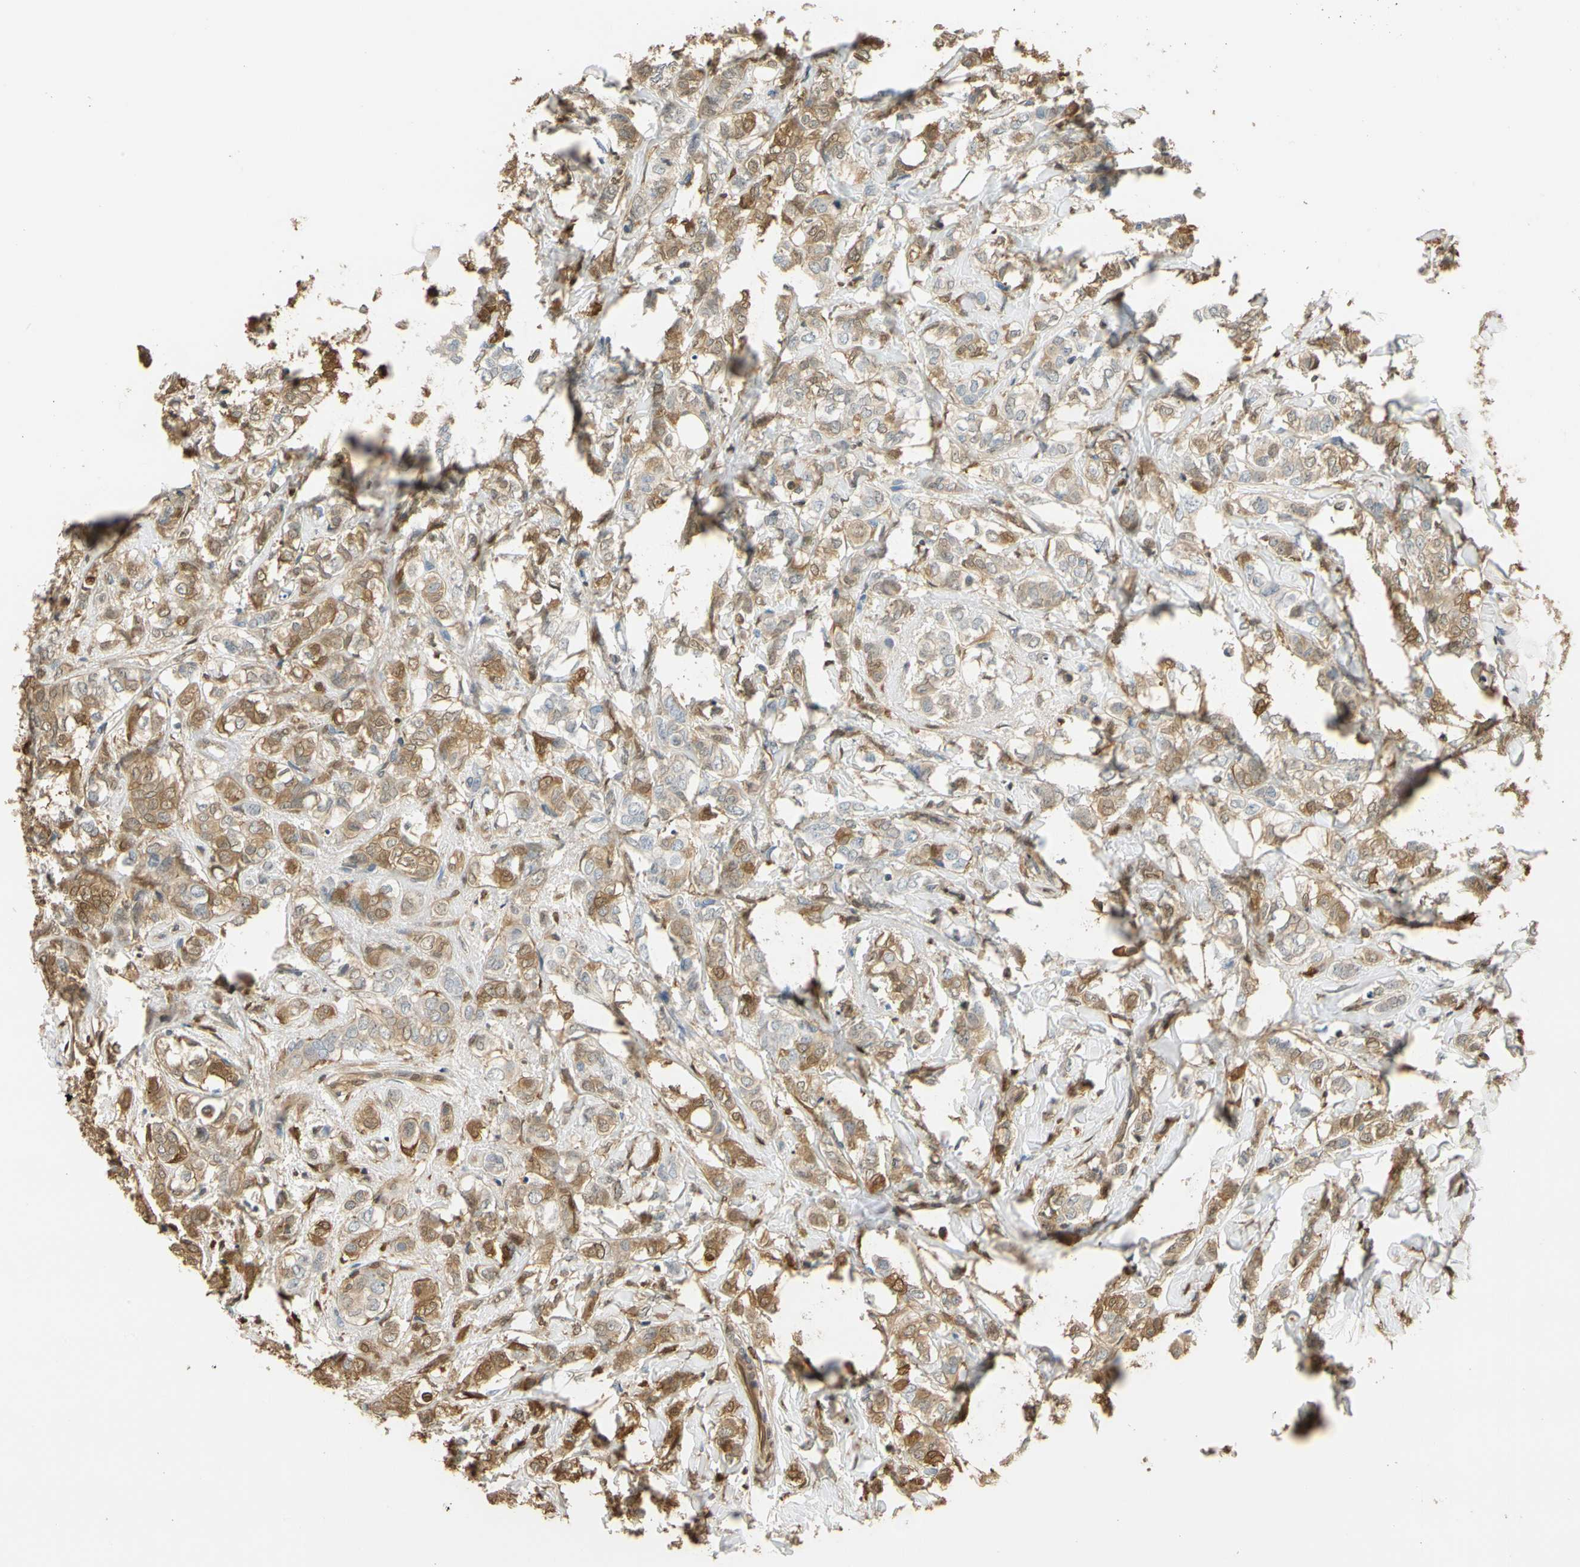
{"staining": {"intensity": "moderate", "quantity": ">75%", "location": "cytoplasmic/membranous,nuclear"}, "tissue": "breast cancer", "cell_type": "Tumor cells", "image_type": "cancer", "snomed": [{"axis": "morphology", "description": "Lobular carcinoma"}, {"axis": "topography", "description": "Breast"}], "caption": "DAB (3,3'-diaminobenzidine) immunohistochemical staining of human breast cancer (lobular carcinoma) reveals moderate cytoplasmic/membranous and nuclear protein positivity in about >75% of tumor cells. Immunohistochemistry stains the protein of interest in brown and the nuclei are stained blue.", "gene": "S100A6", "patient": {"sex": "female", "age": 60}}